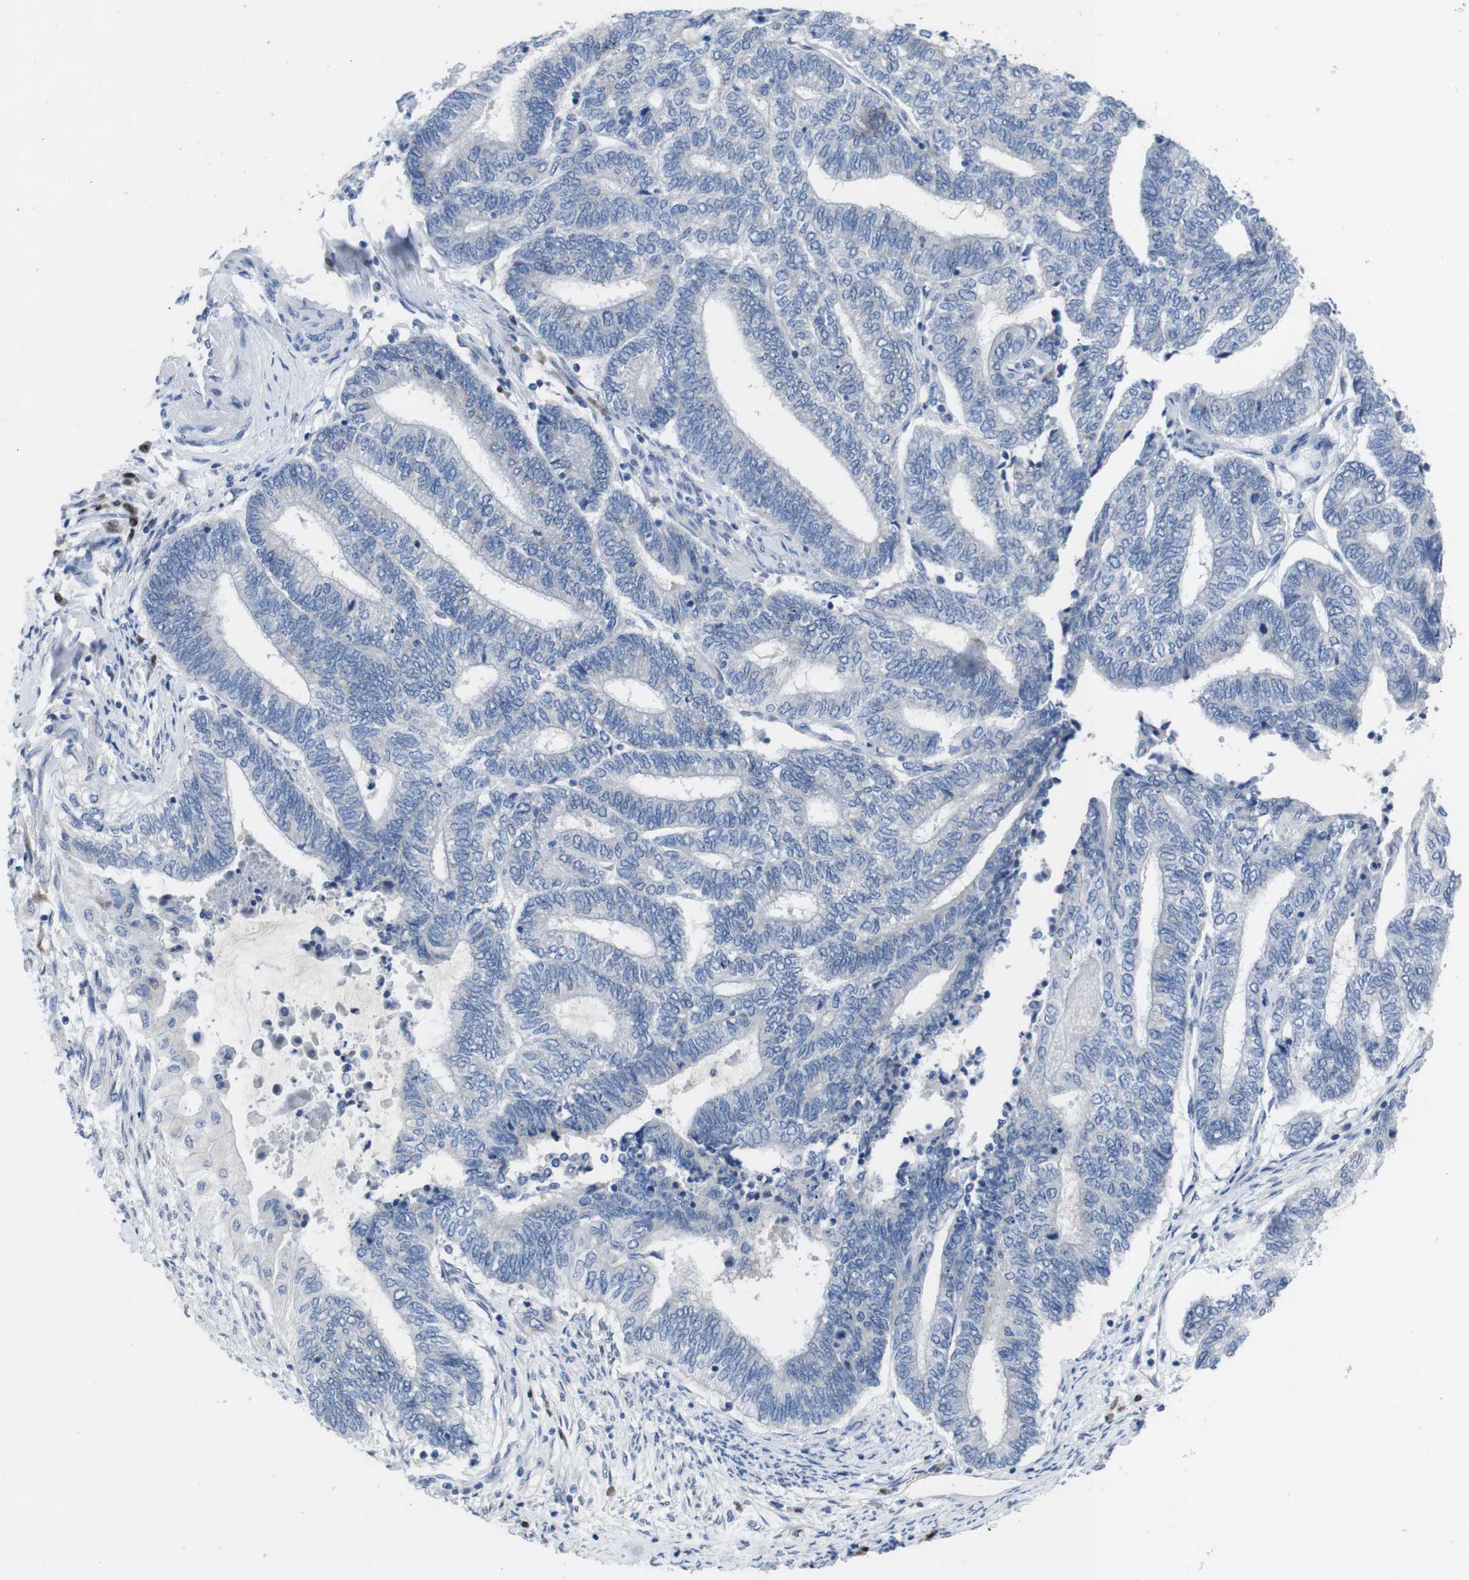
{"staining": {"intensity": "negative", "quantity": "none", "location": "none"}, "tissue": "endometrial cancer", "cell_type": "Tumor cells", "image_type": "cancer", "snomed": [{"axis": "morphology", "description": "Adenocarcinoma, NOS"}, {"axis": "topography", "description": "Uterus"}, {"axis": "topography", "description": "Endometrium"}], "caption": "Image shows no significant protein expression in tumor cells of adenocarcinoma (endometrial).", "gene": "IRF4", "patient": {"sex": "female", "age": 70}}